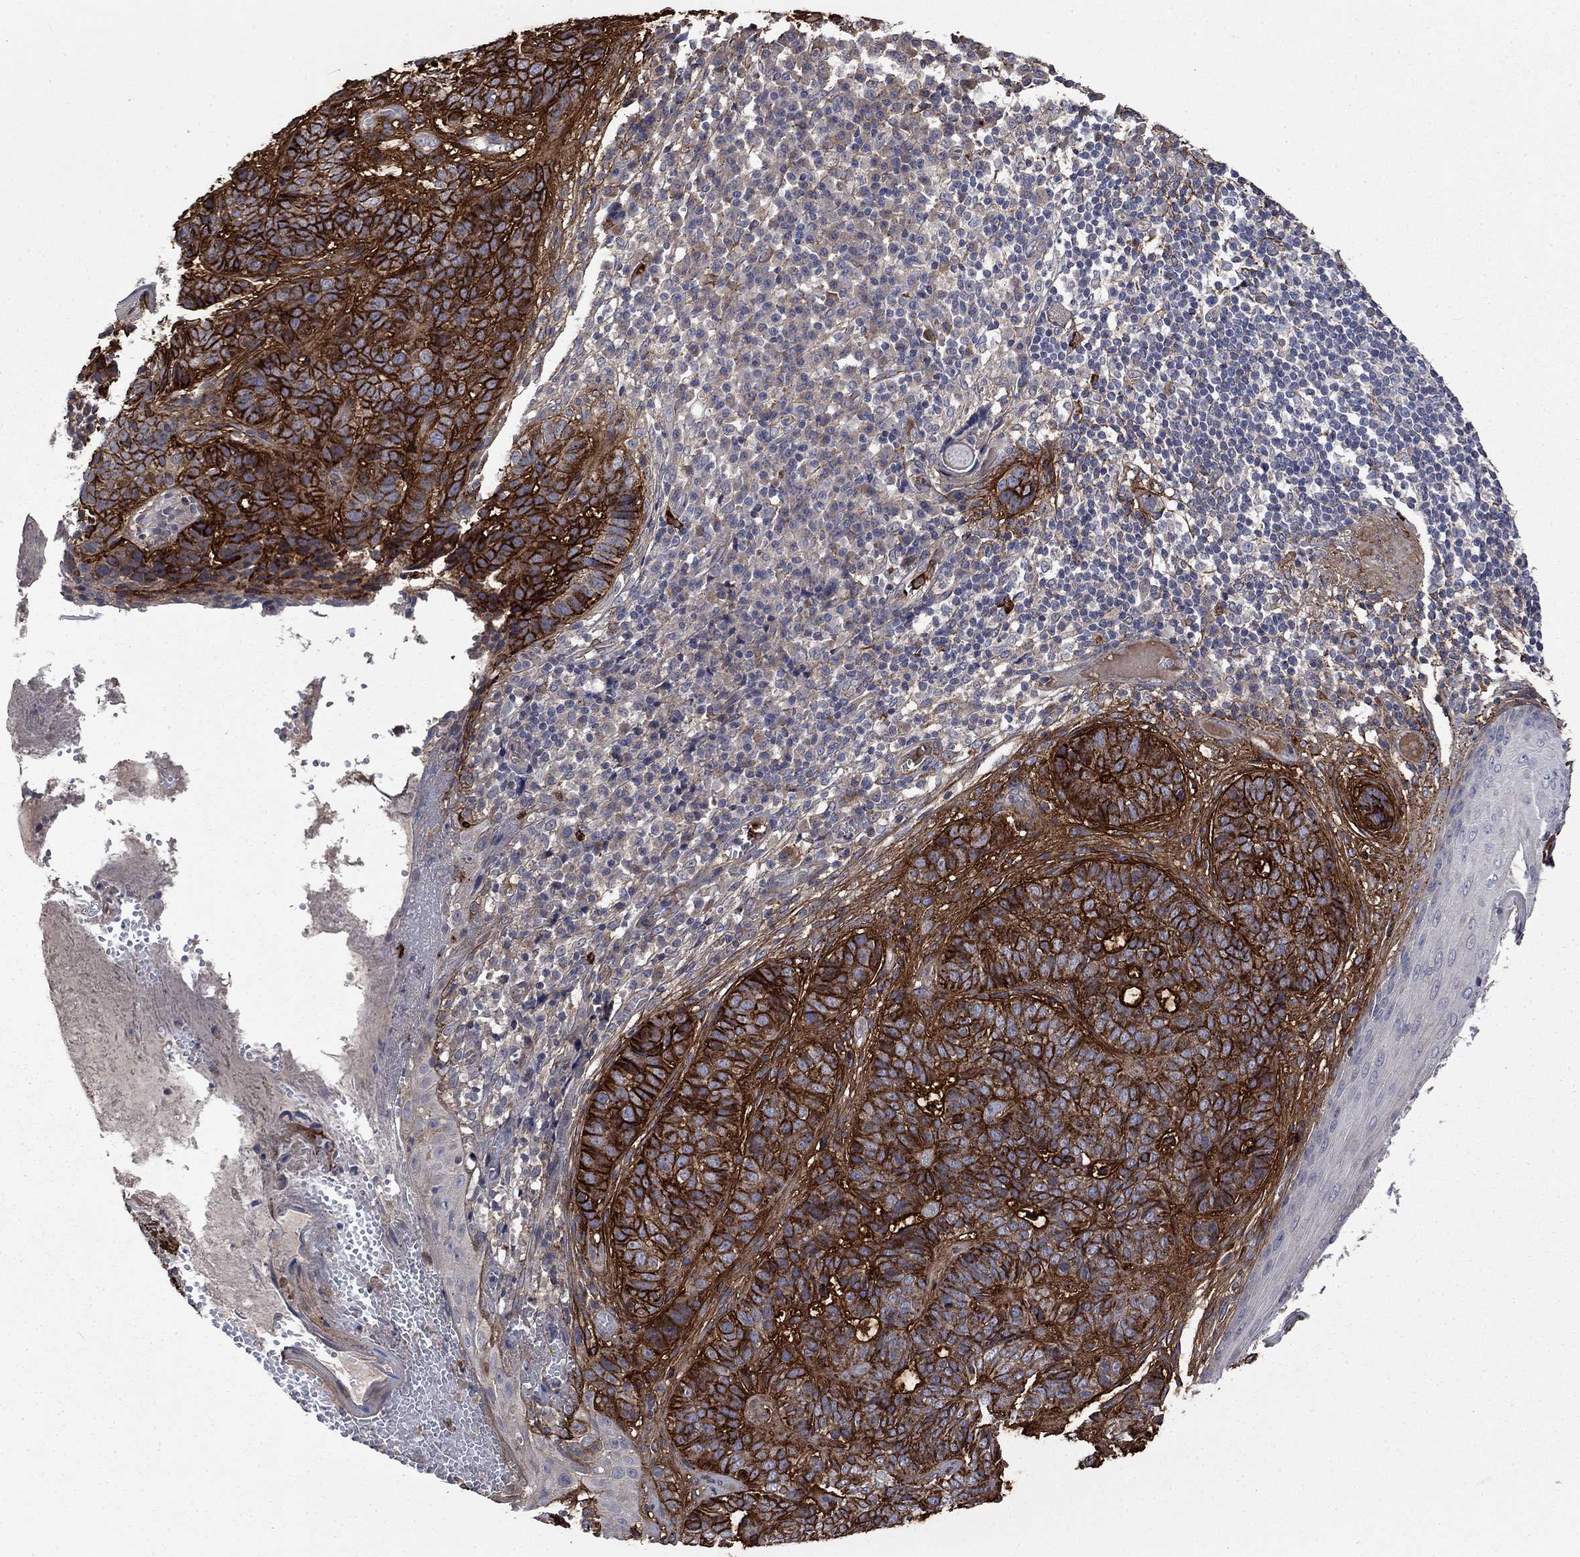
{"staining": {"intensity": "strong", "quantity": ">75%", "location": "cytoplasmic/membranous"}, "tissue": "skin cancer", "cell_type": "Tumor cells", "image_type": "cancer", "snomed": [{"axis": "morphology", "description": "Basal cell carcinoma"}, {"axis": "topography", "description": "Skin"}], "caption": "Skin basal cell carcinoma stained with a protein marker demonstrates strong staining in tumor cells.", "gene": "VCAN", "patient": {"sex": "female", "age": 69}}